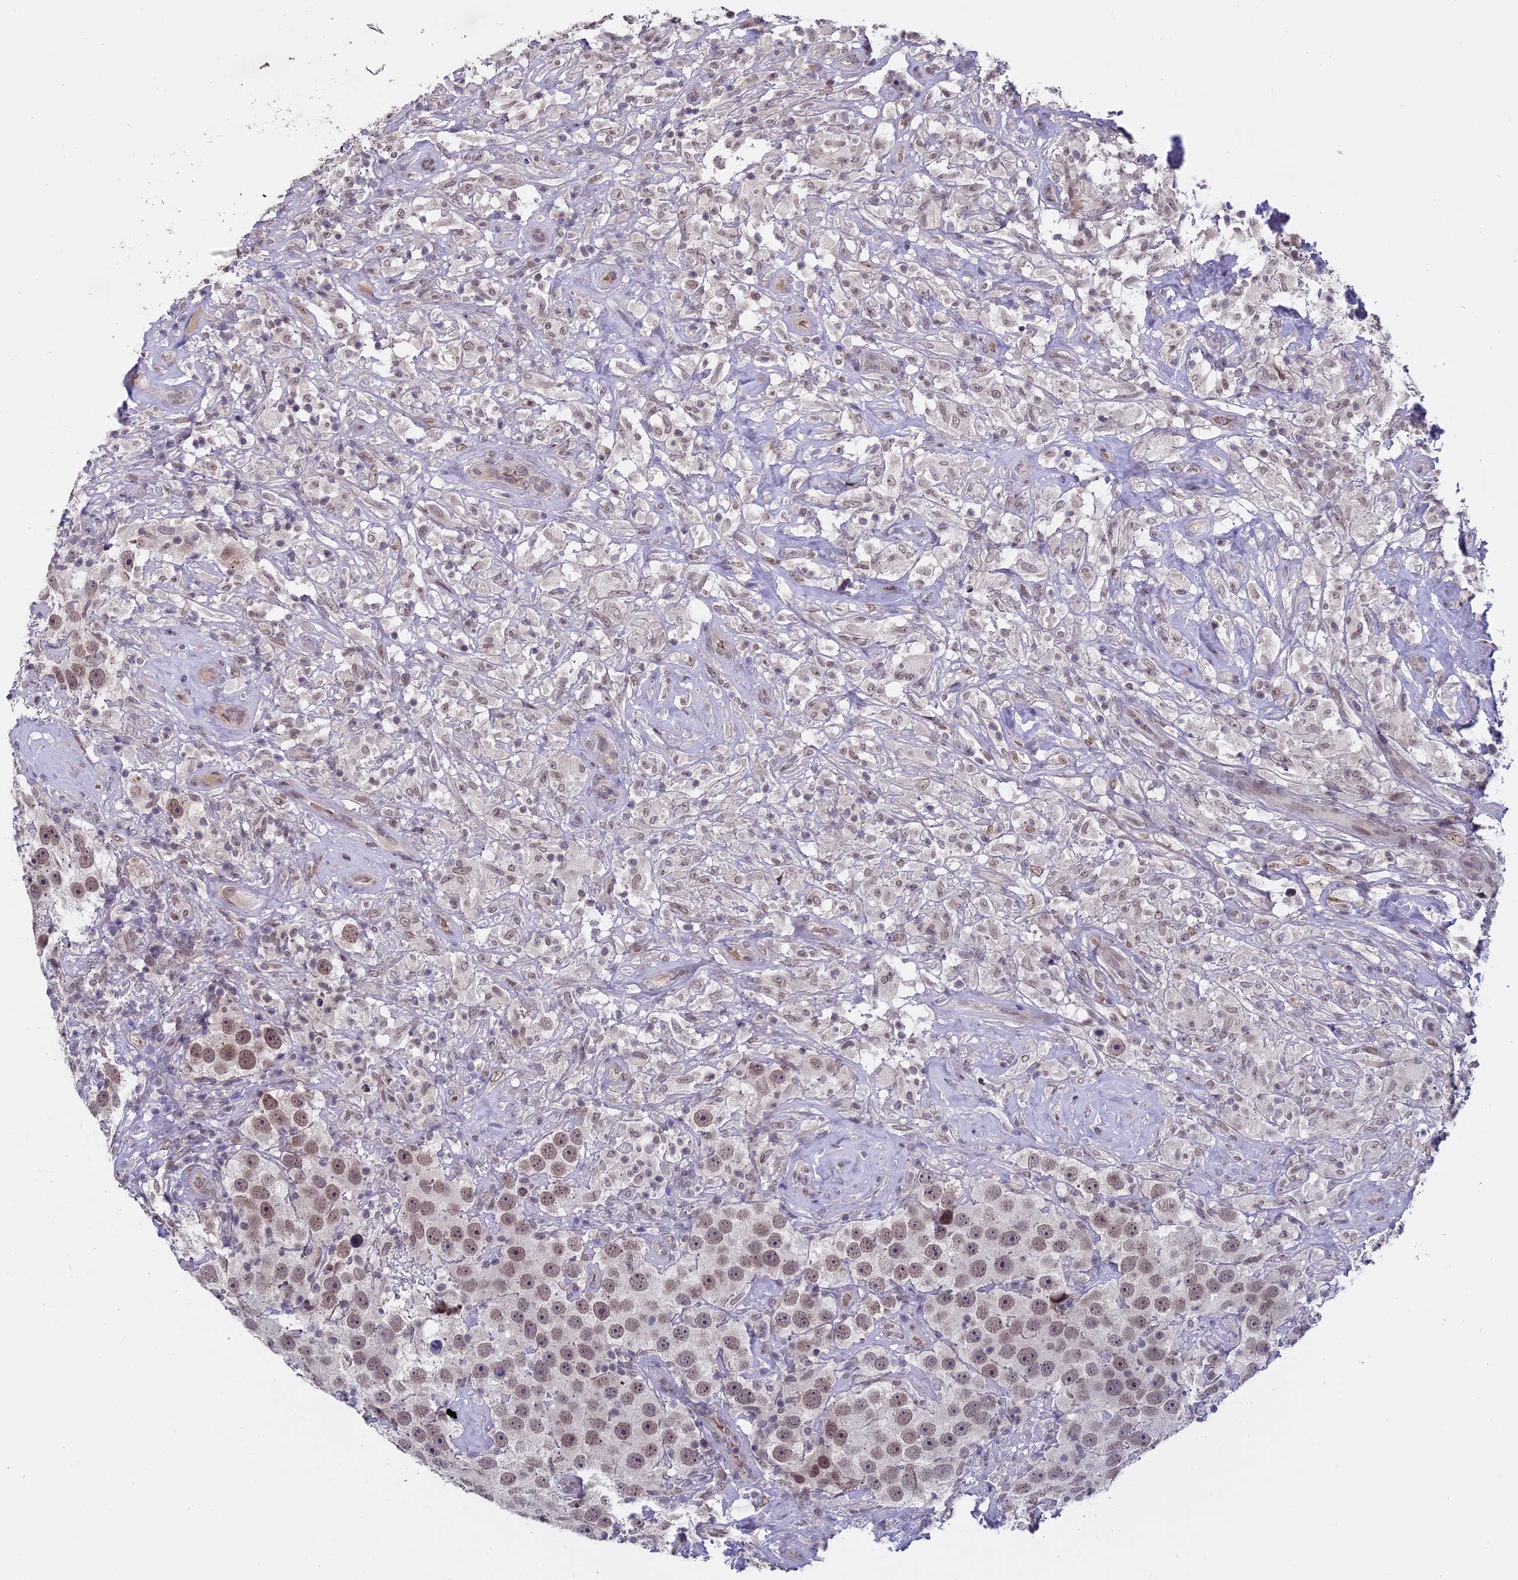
{"staining": {"intensity": "moderate", "quantity": ">75%", "location": "nuclear"}, "tissue": "testis cancer", "cell_type": "Tumor cells", "image_type": "cancer", "snomed": [{"axis": "morphology", "description": "Seminoma, NOS"}, {"axis": "topography", "description": "Testis"}], "caption": "High-magnification brightfield microscopy of testis cancer stained with DAB (3,3'-diaminobenzidine) (brown) and counterstained with hematoxylin (blue). tumor cells exhibit moderate nuclear expression is seen in approximately>75% of cells.", "gene": "PYGO1", "patient": {"sex": "male", "age": 49}}